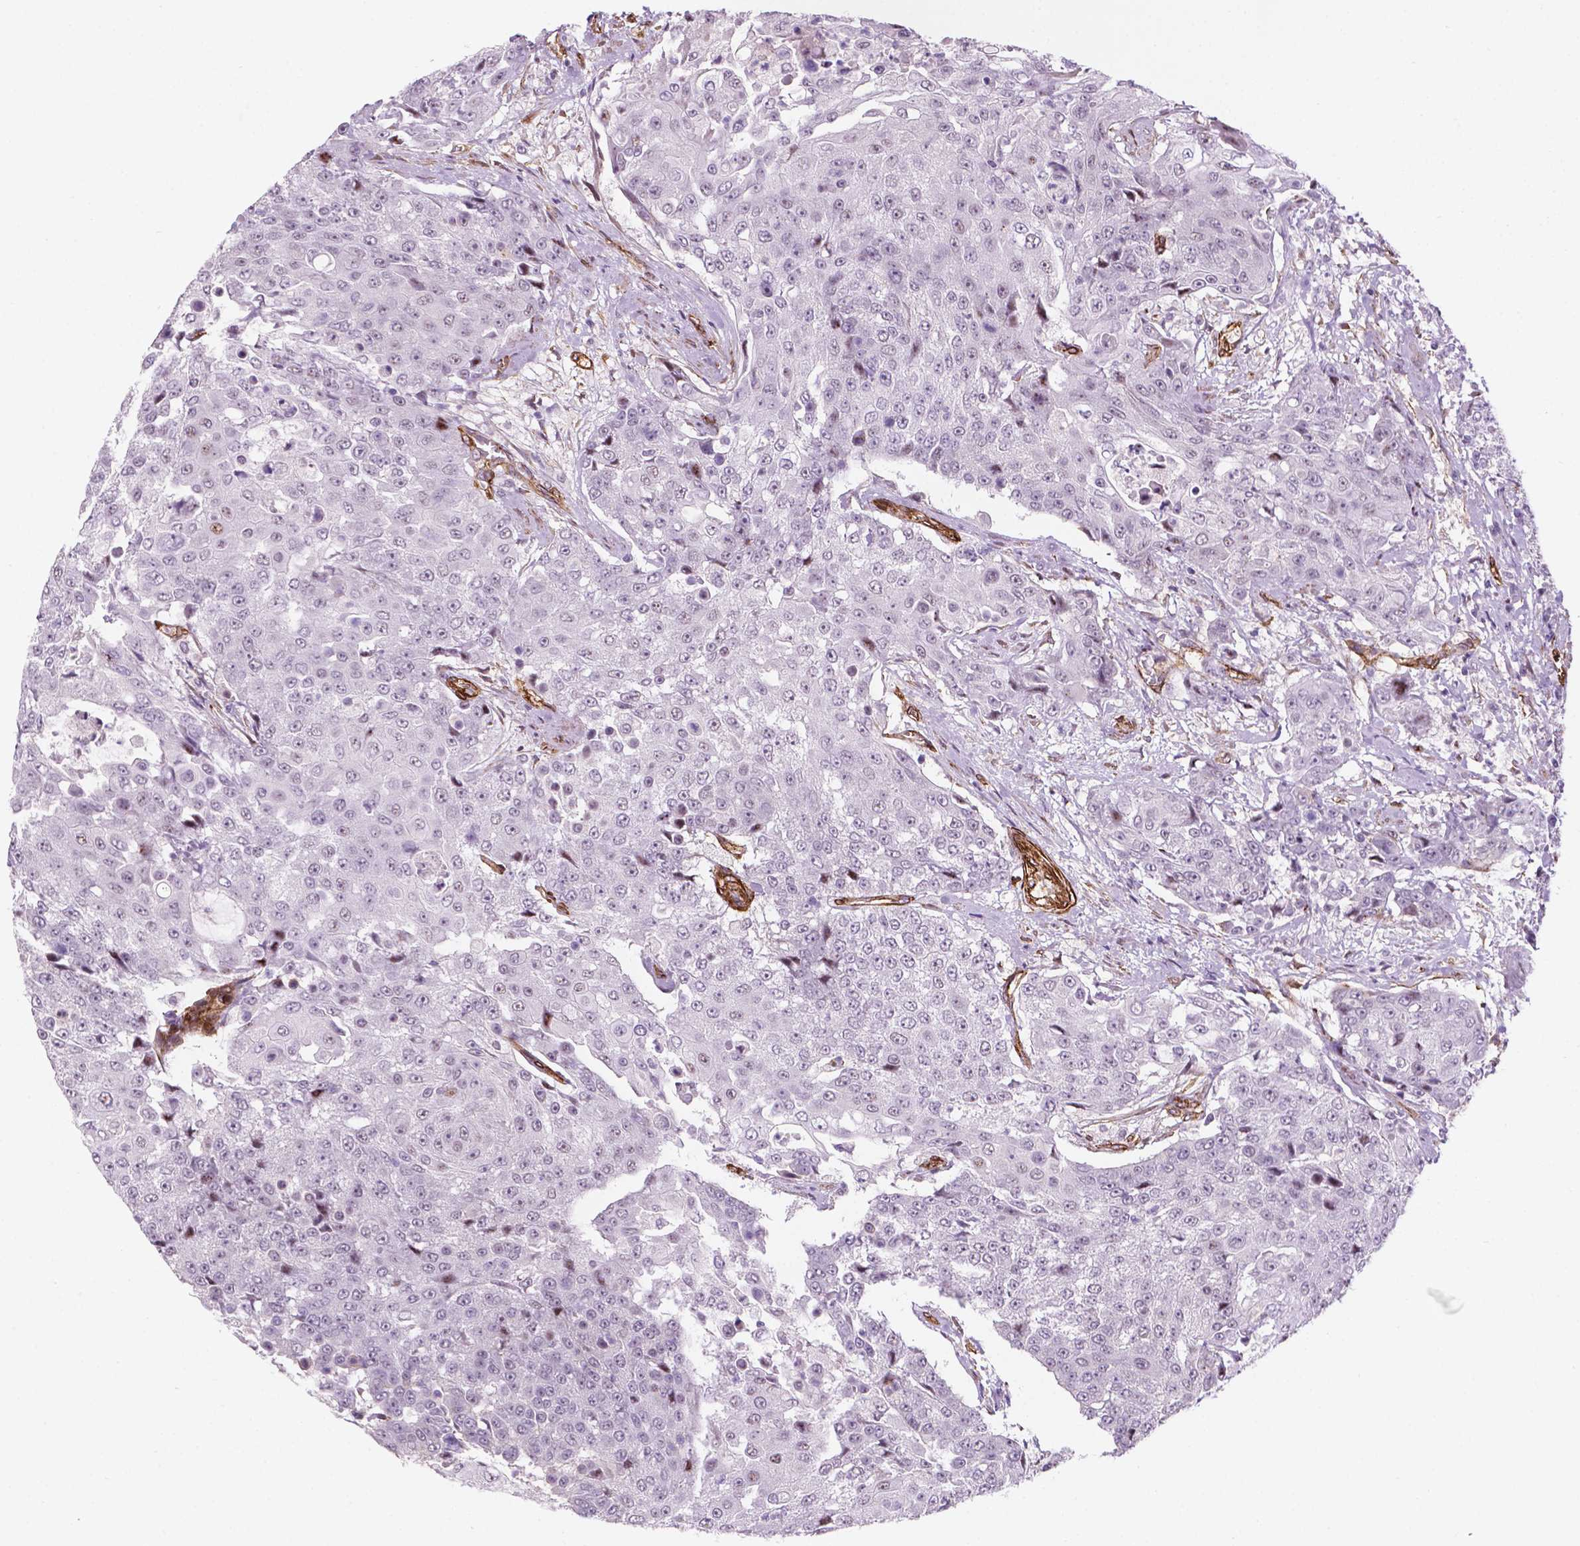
{"staining": {"intensity": "negative", "quantity": "none", "location": "none"}, "tissue": "urothelial cancer", "cell_type": "Tumor cells", "image_type": "cancer", "snomed": [{"axis": "morphology", "description": "Urothelial carcinoma, High grade"}, {"axis": "topography", "description": "Urinary bladder"}], "caption": "IHC micrograph of urothelial cancer stained for a protein (brown), which displays no positivity in tumor cells. The staining is performed using DAB brown chromogen with nuclei counter-stained in using hematoxylin.", "gene": "EGFL8", "patient": {"sex": "female", "age": 63}}